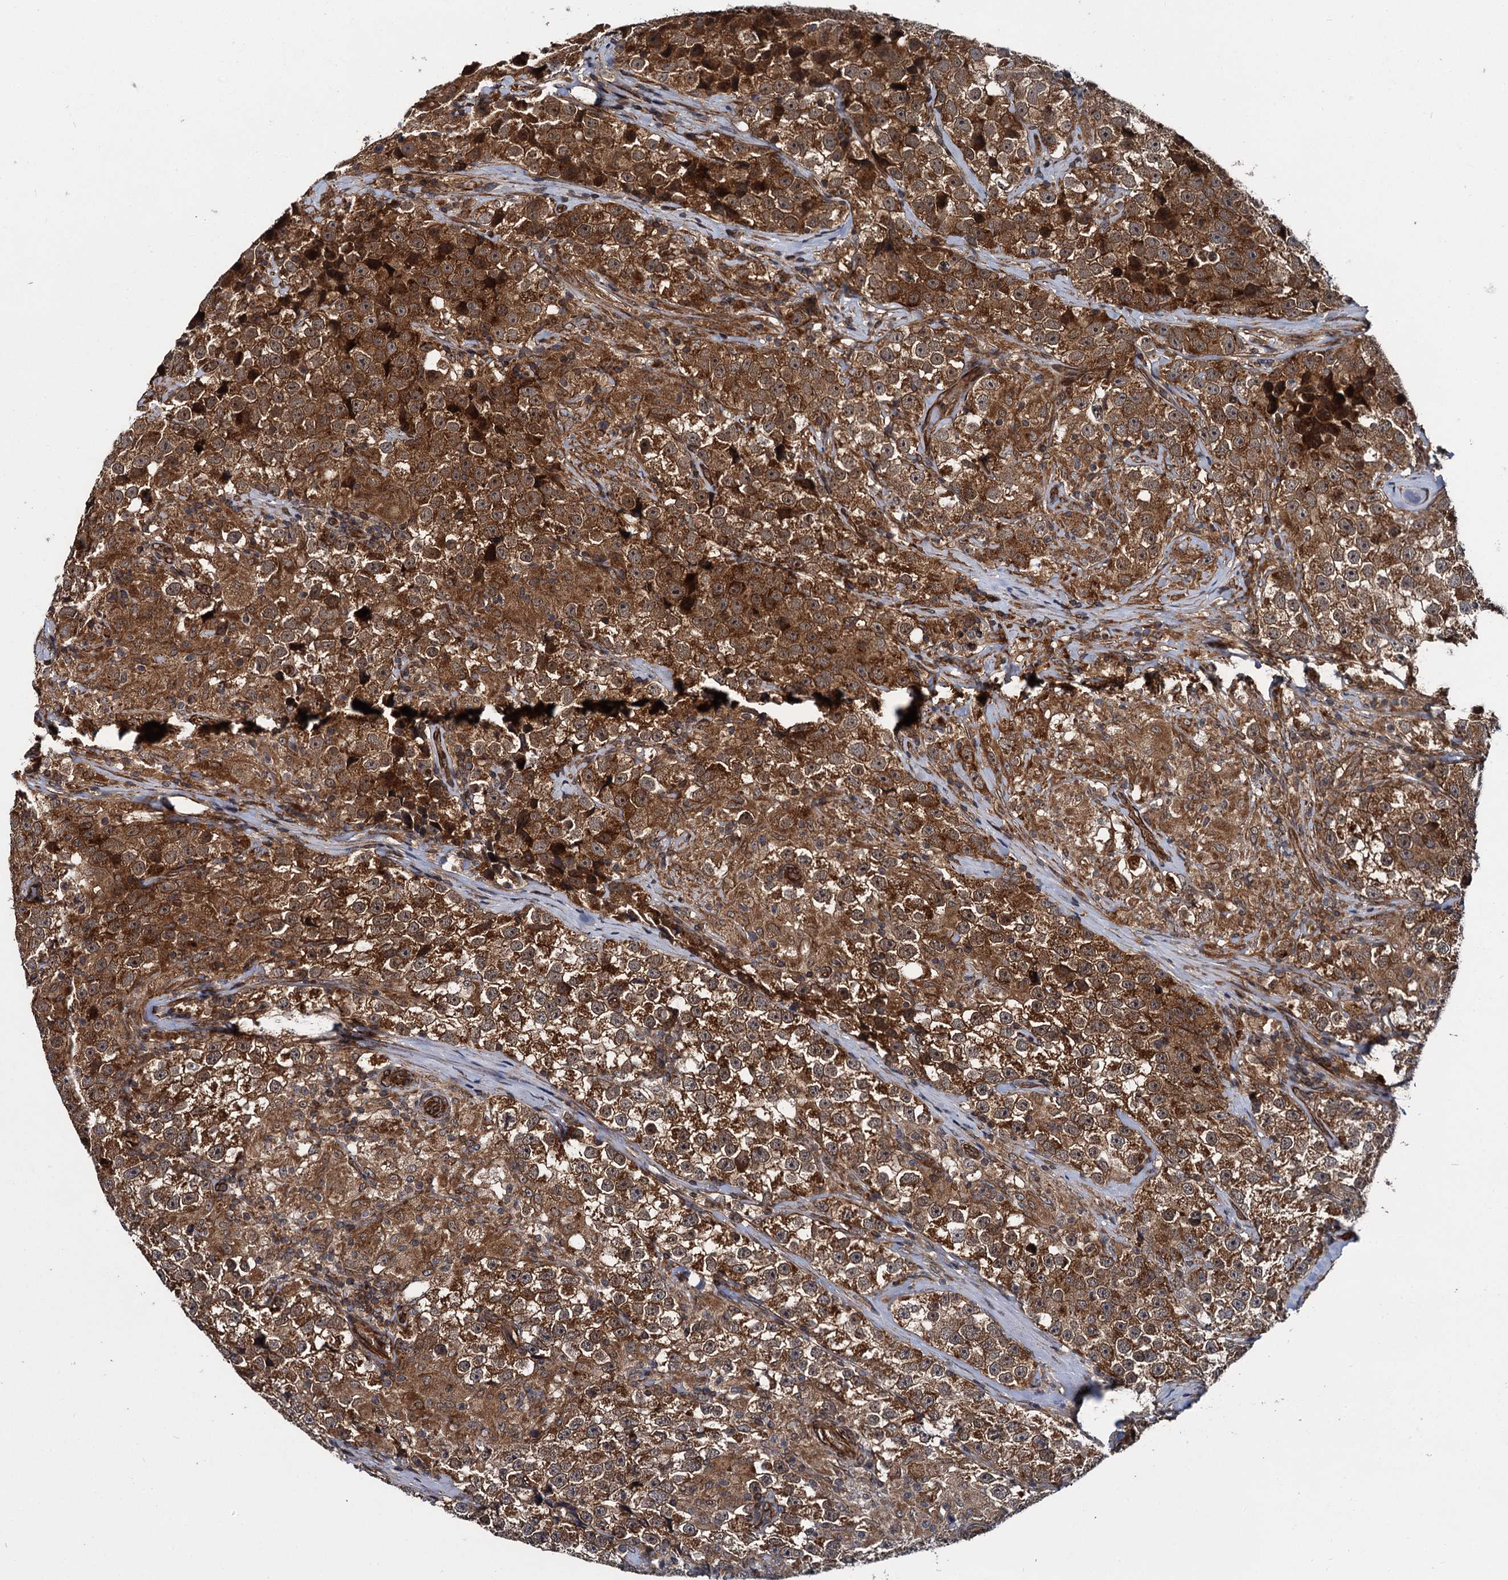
{"staining": {"intensity": "strong", "quantity": ">75%", "location": "cytoplasmic/membranous"}, "tissue": "testis cancer", "cell_type": "Tumor cells", "image_type": "cancer", "snomed": [{"axis": "morphology", "description": "Seminoma, NOS"}, {"axis": "topography", "description": "Testis"}], "caption": "Human testis cancer stained for a protein (brown) exhibits strong cytoplasmic/membranous positive staining in about >75% of tumor cells.", "gene": "ZFYVE19", "patient": {"sex": "male", "age": 46}}